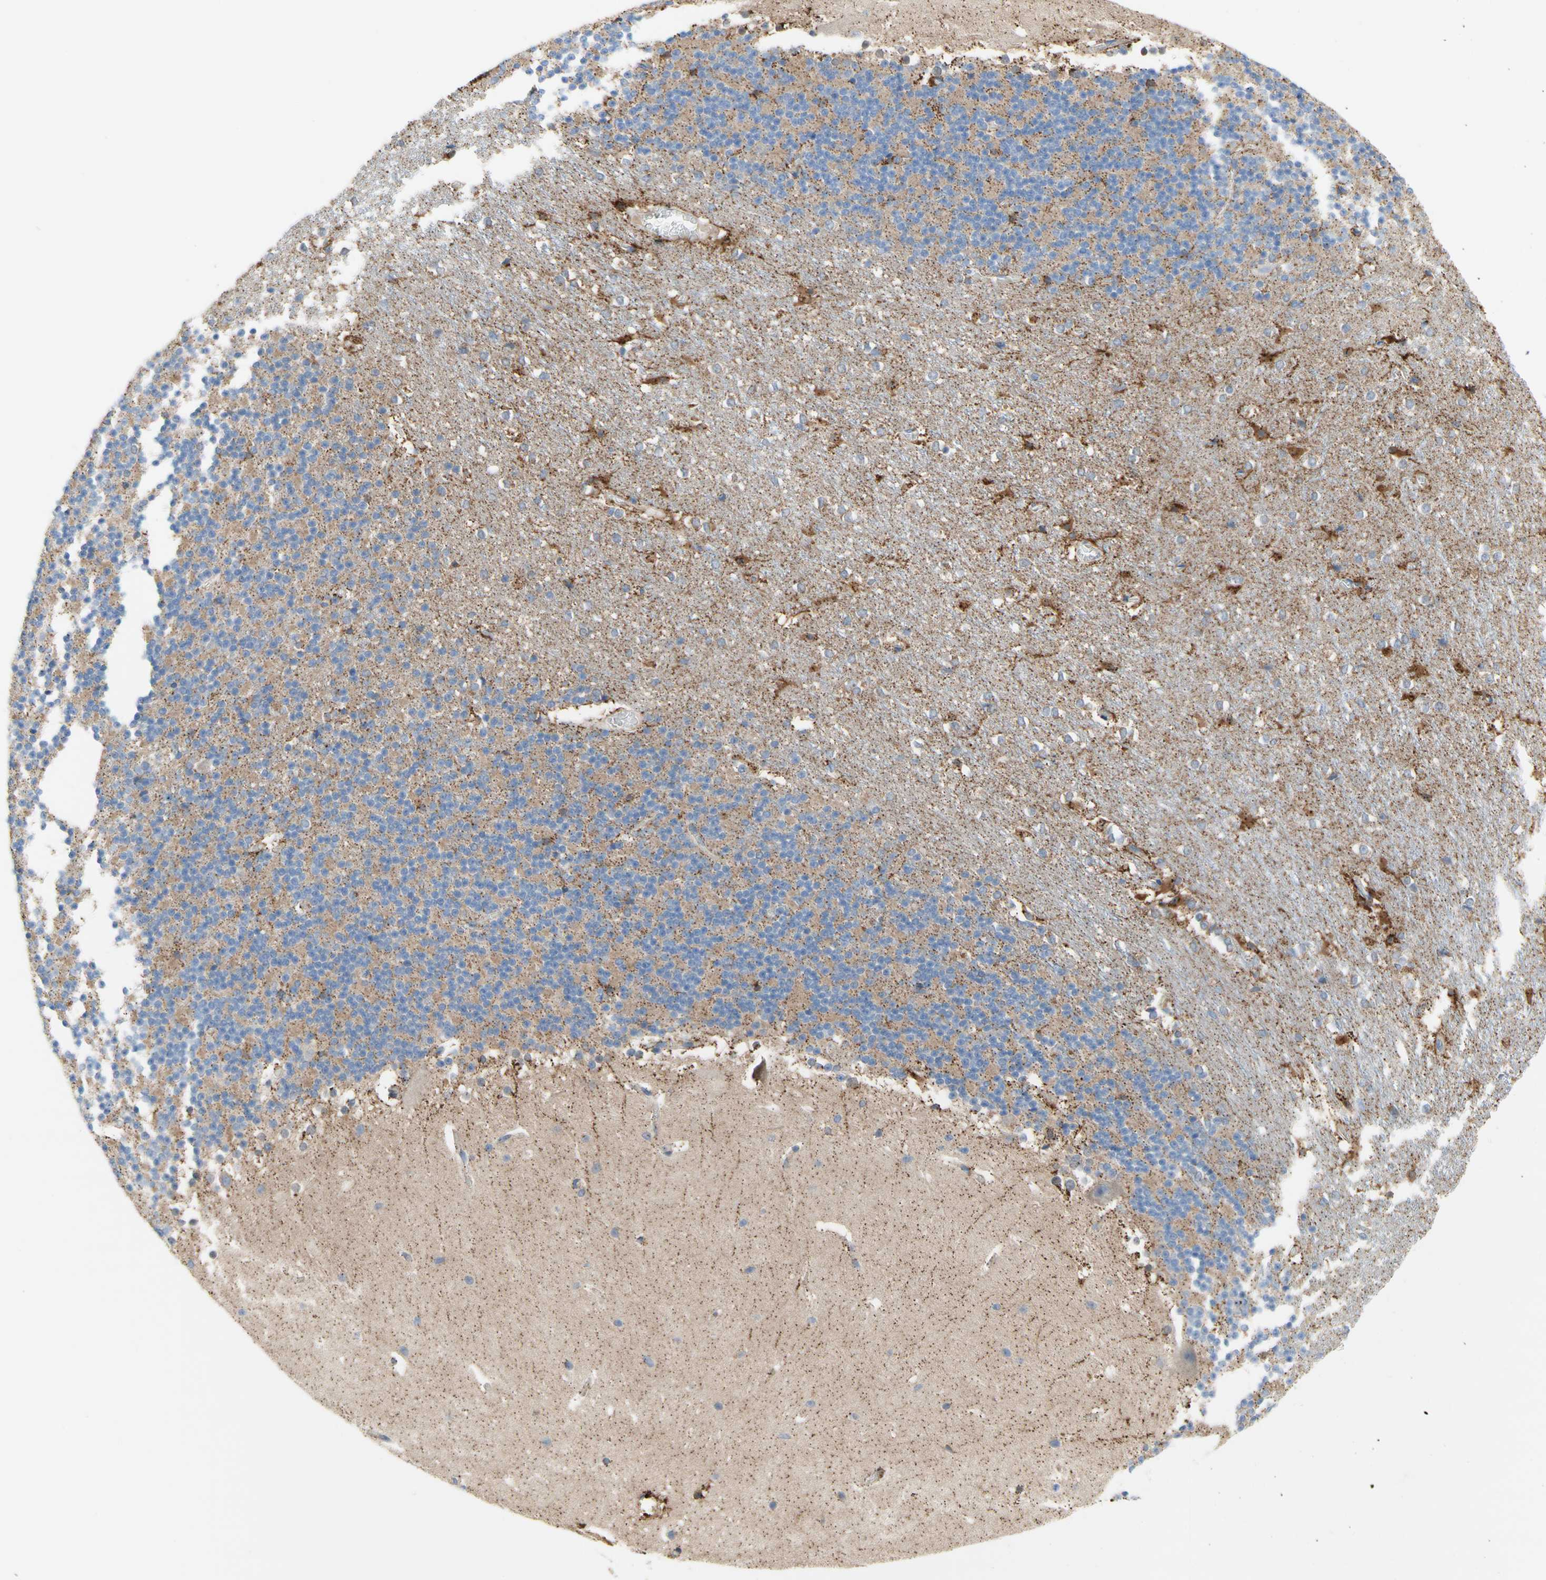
{"staining": {"intensity": "negative", "quantity": "none", "location": "none"}, "tissue": "cerebellum", "cell_type": "Cells in granular layer", "image_type": "normal", "snomed": [{"axis": "morphology", "description": "Normal tissue, NOS"}, {"axis": "topography", "description": "Cerebellum"}], "caption": "The micrograph shows no staining of cells in granular layer in benign cerebellum.", "gene": "URB2", "patient": {"sex": "female", "age": 19}}